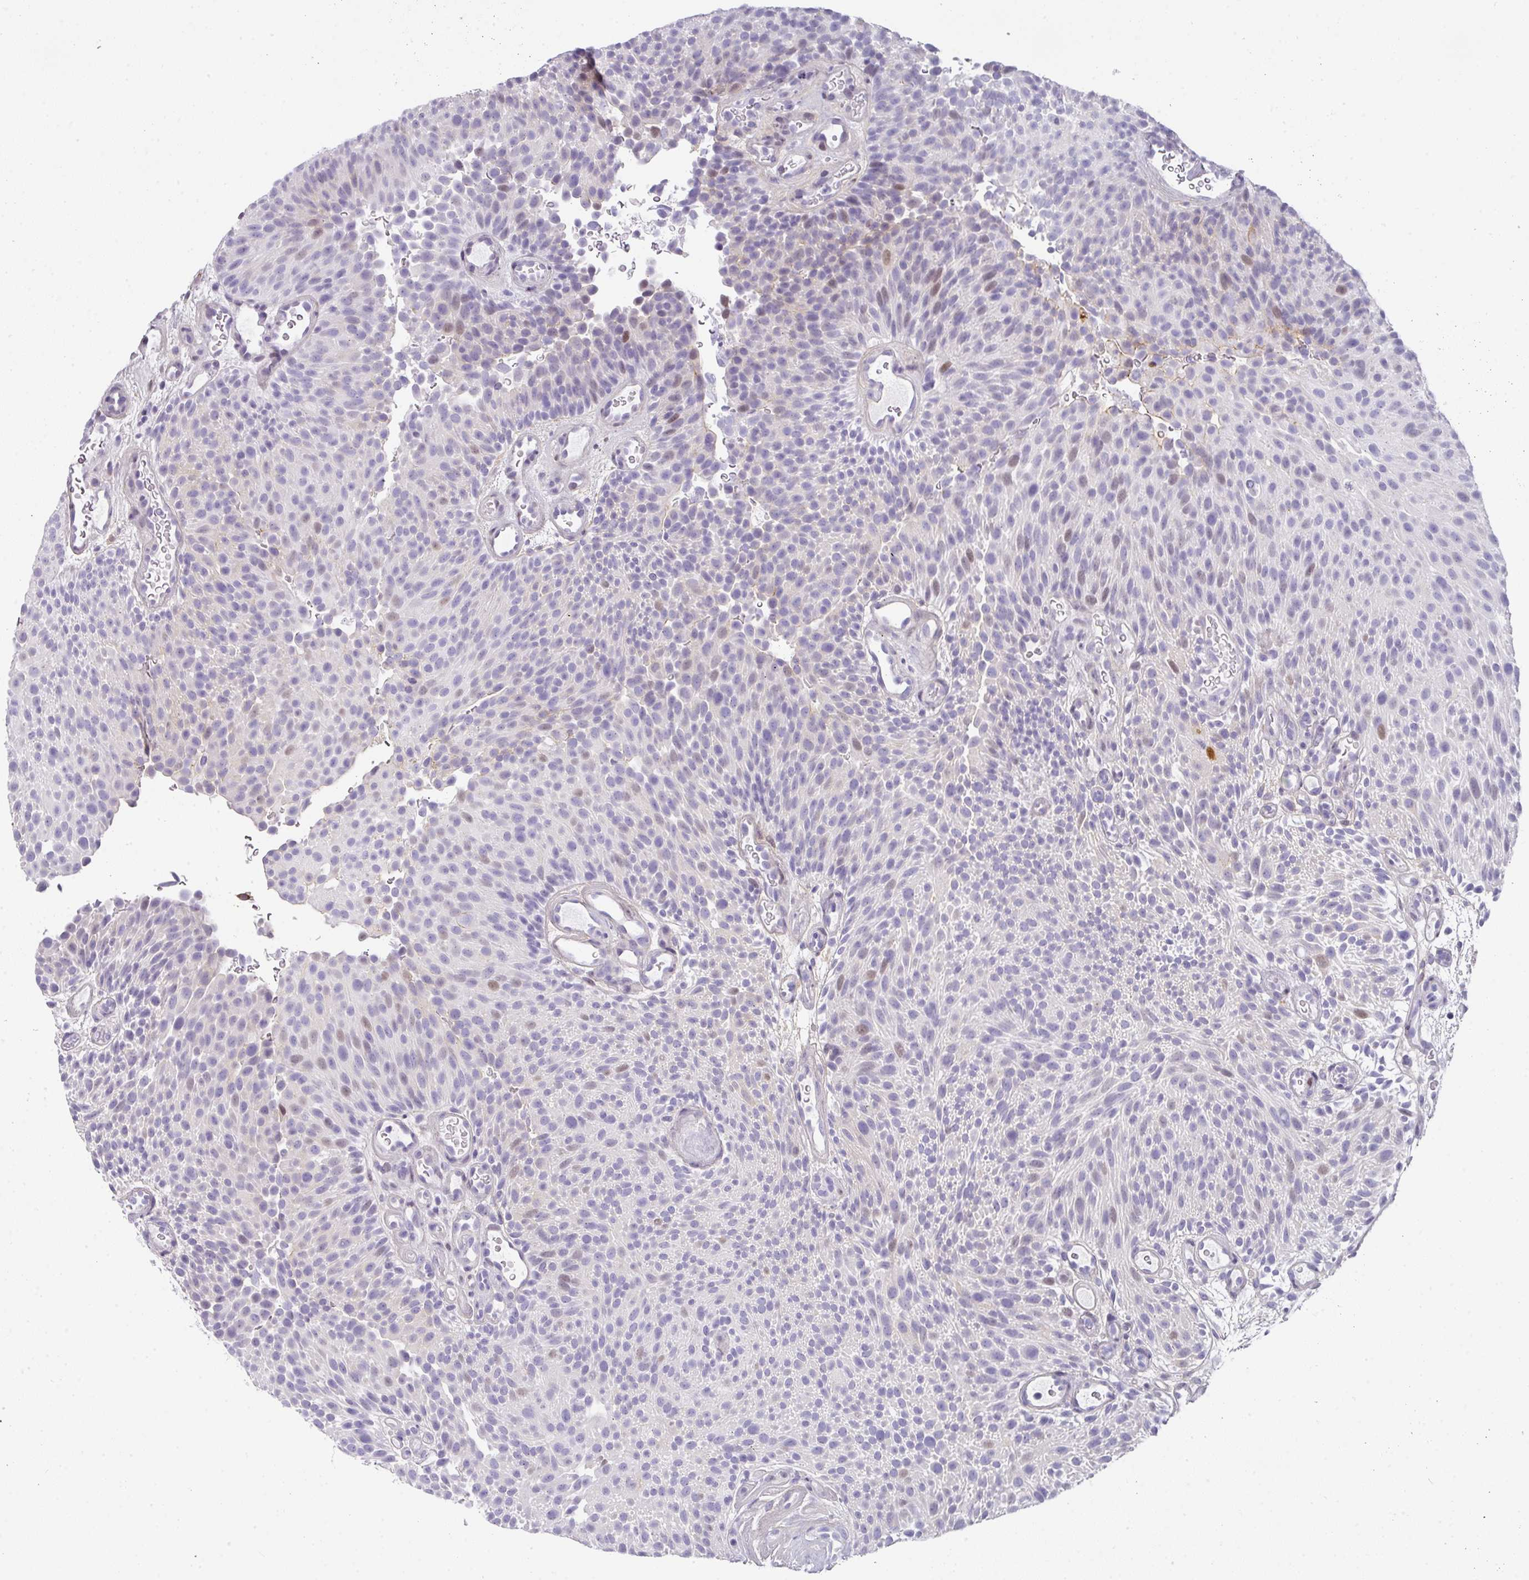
{"staining": {"intensity": "moderate", "quantity": "<25%", "location": "nuclear"}, "tissue": "urothelial cancer", "cell_type": "Tumor cells", "image_type": "cancer", "snomed": [{"axis": "morphology", "description": "Urothelial carcinoma, Low grade"}, {"axis": "topography", "description": "Urinary bladder"}], "caption": "IHC (DAB (3,3'-diaminobenzidine)) staining of urothelial cancer displays moderate nuclear protein staining in approximately <25% of tumor cells. (DAB = brown stain, brightfield microscopy at high magnification).", "gene": "ANKRD29", "patient": {"sex": "male", "age": 78}}